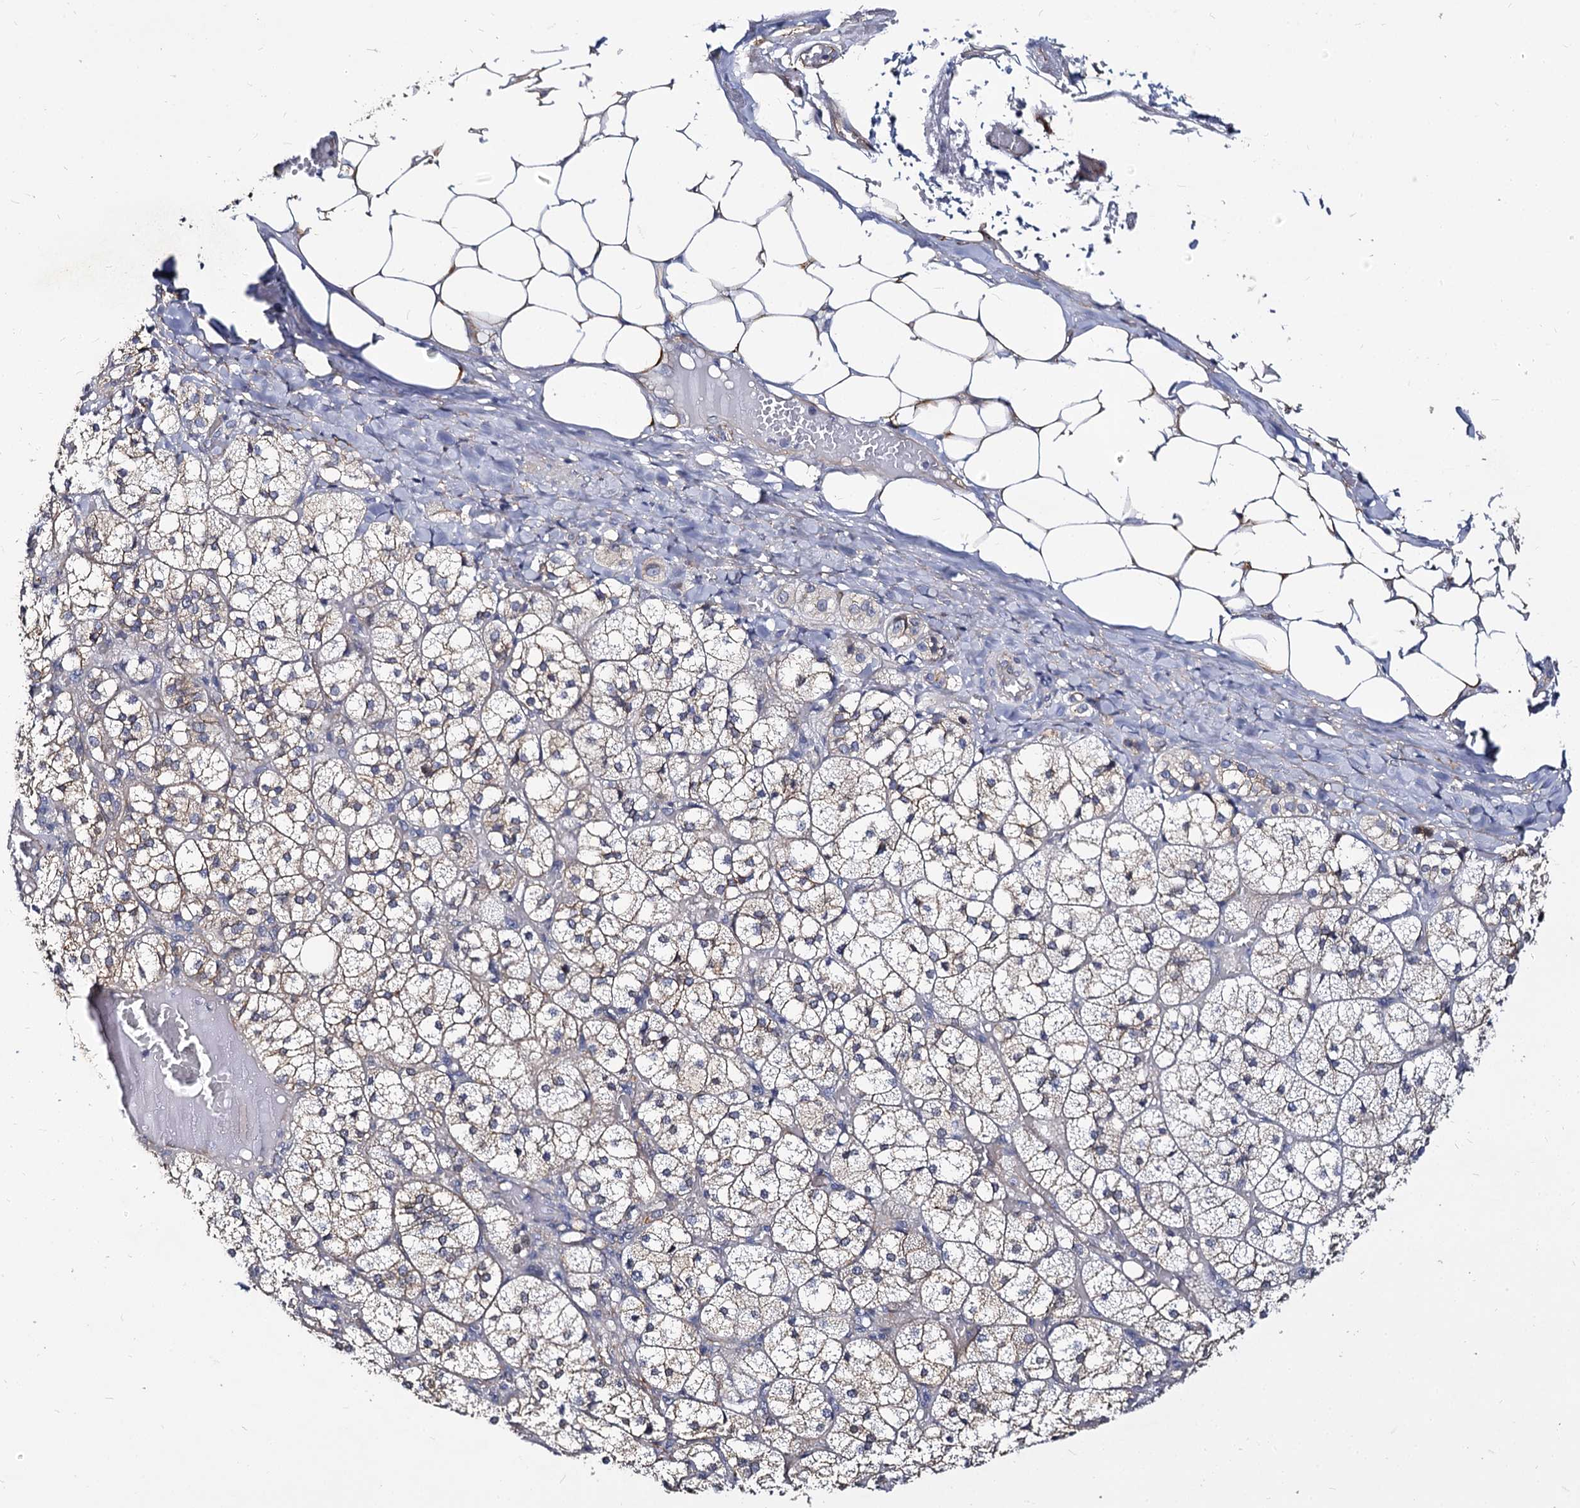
{"staining": {"intensity": "moderate", "quantity": "25%-75%", "location": "cytoplasmic/membranous"}, "tissue": "adrenal gland", "cell_type": "Glandular cells", "image_type": "normal", "snomed": [{"axis": "morphology", "description": "Normal tissue, NOS"}, {"axis": "topography", "description": "Adrenal gland"}], "caption": "Brown immunohistochemical staining in benign adrenal gland shows moderate cytoplasmic/membranous staining in about 25%-75% of glandular cells. (DAB (3,3'-diaminobenzidine) = brown stain, brightfield microscopy at high magnification).", "gene": "CBFB", "patient": {"sex": "female", "age": 61}}